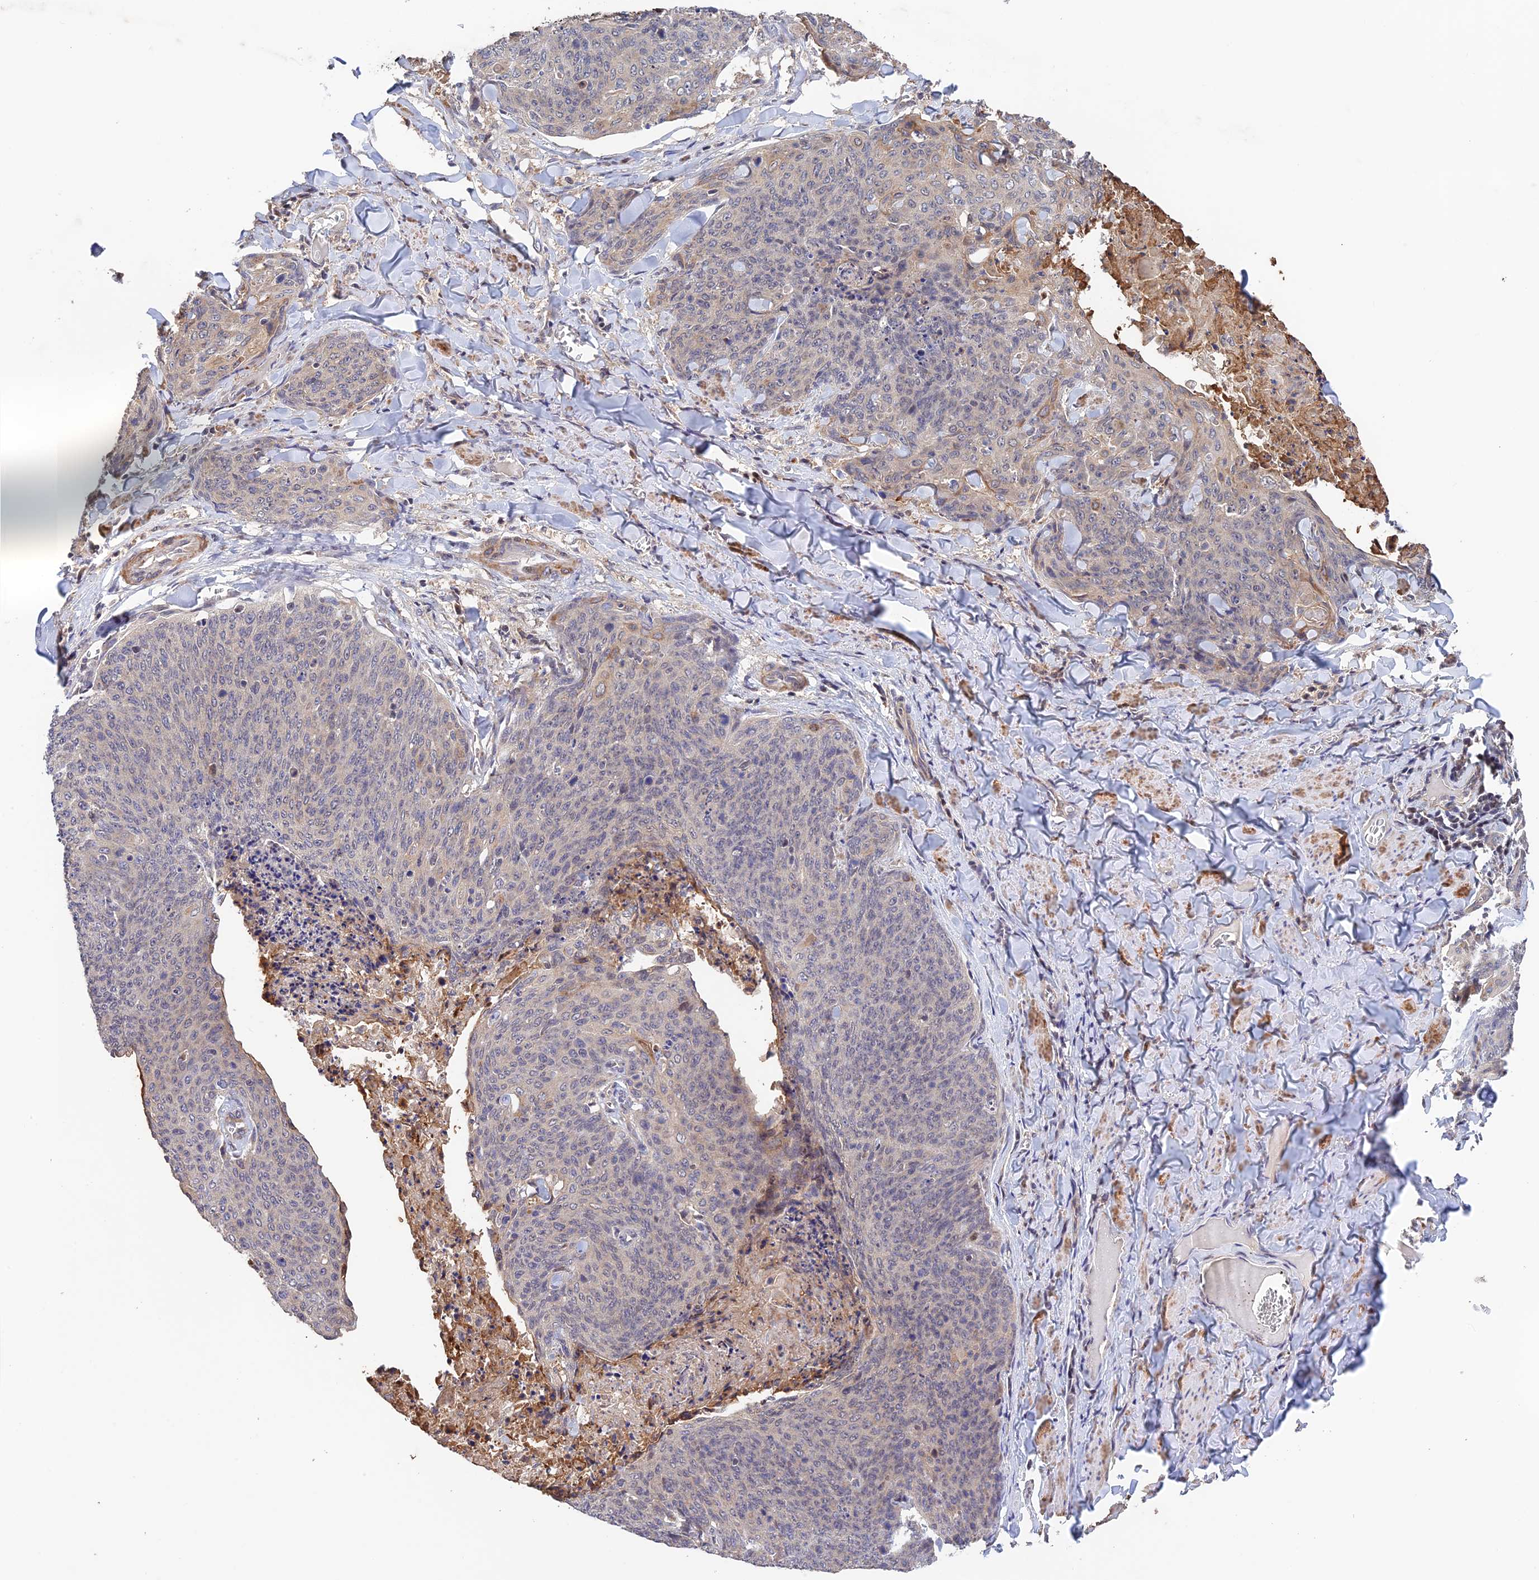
{"staining": {"intensity": "weak", "quantity": "<25%", "location": "cytoplasmic/membranous"}, "tissue": "skin cancer", "cell_type": "Tumor cells", "image_type": "cancer", "snomed": [{"axis": "morphology", "description": "Squamous cell carcinoma, NOS"}, {"axis": "topography", "description": "Skin"}, {"axis": "topography", "description": "Vulva"}], "caption": "This is an immunohistochemistry micrograph of skin squamous cell carcinoma. There is no positivity in tumor cells.", "gene": "CWH43", "patient": {"sex": "female", "age": 85}}